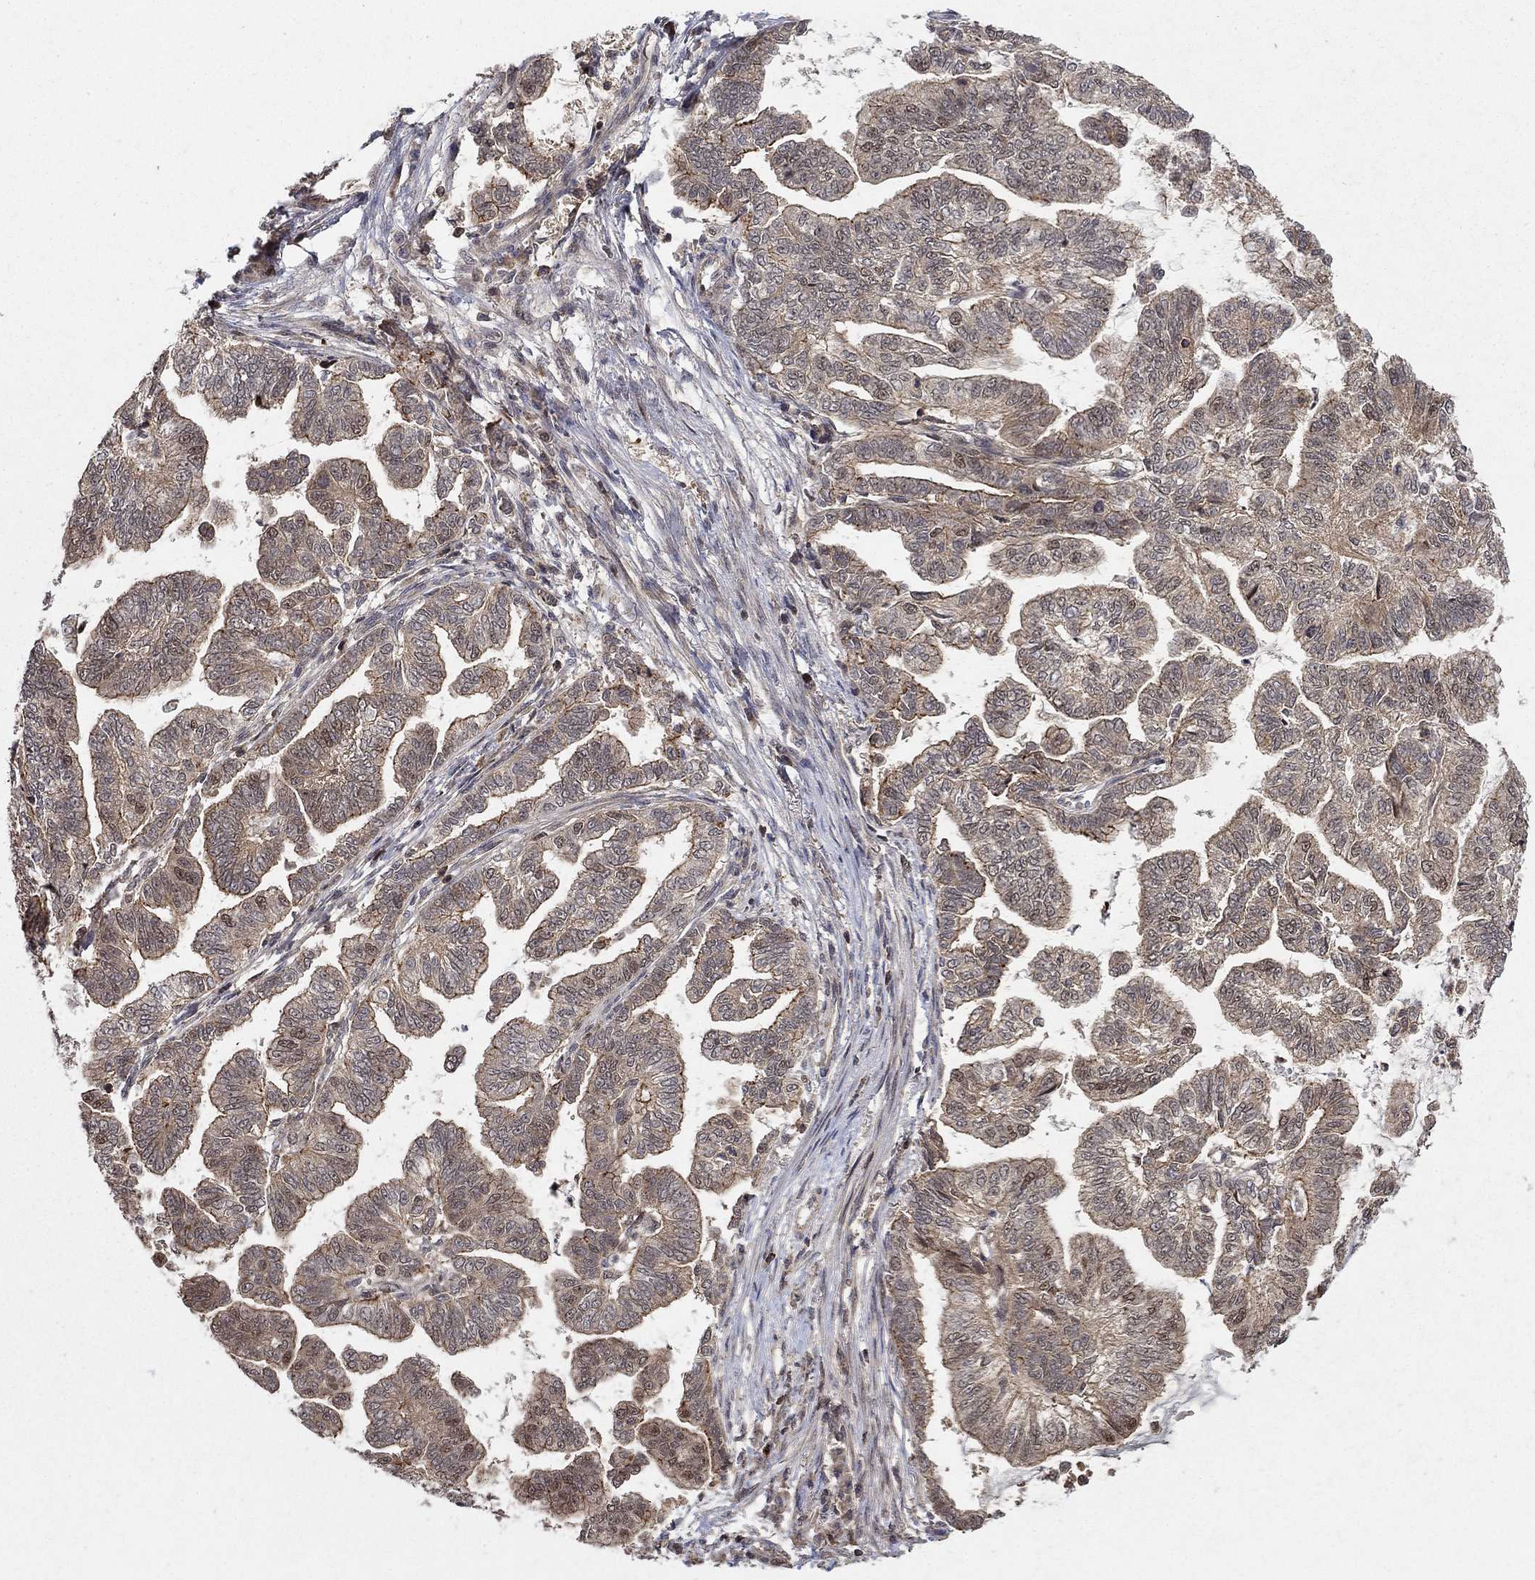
{"staining": {"intensity": "weak", "quantity": "25%-75%", "location": "cytoplasmic/membranous"}, "tissue": "stomach cancer", "cell_type": "Tumor cells", "image_type": "cancer", "snomed": [{"axis": "morphology", "description": "Adenocarcinoma, NOS"}, {"axis": "topography", "description": "Stomach"}], "caption": "Brown immunohistochemical staining in stomach cancer demonstrates weak cytoplasmic/membranous positivity in approximately 25%-75% of tumor cells. (DAB IHC, brown staining for protein, blue staining for nuclei).", "gene": "CCDC66", "patient": {"sex": "male", "age": 83}}